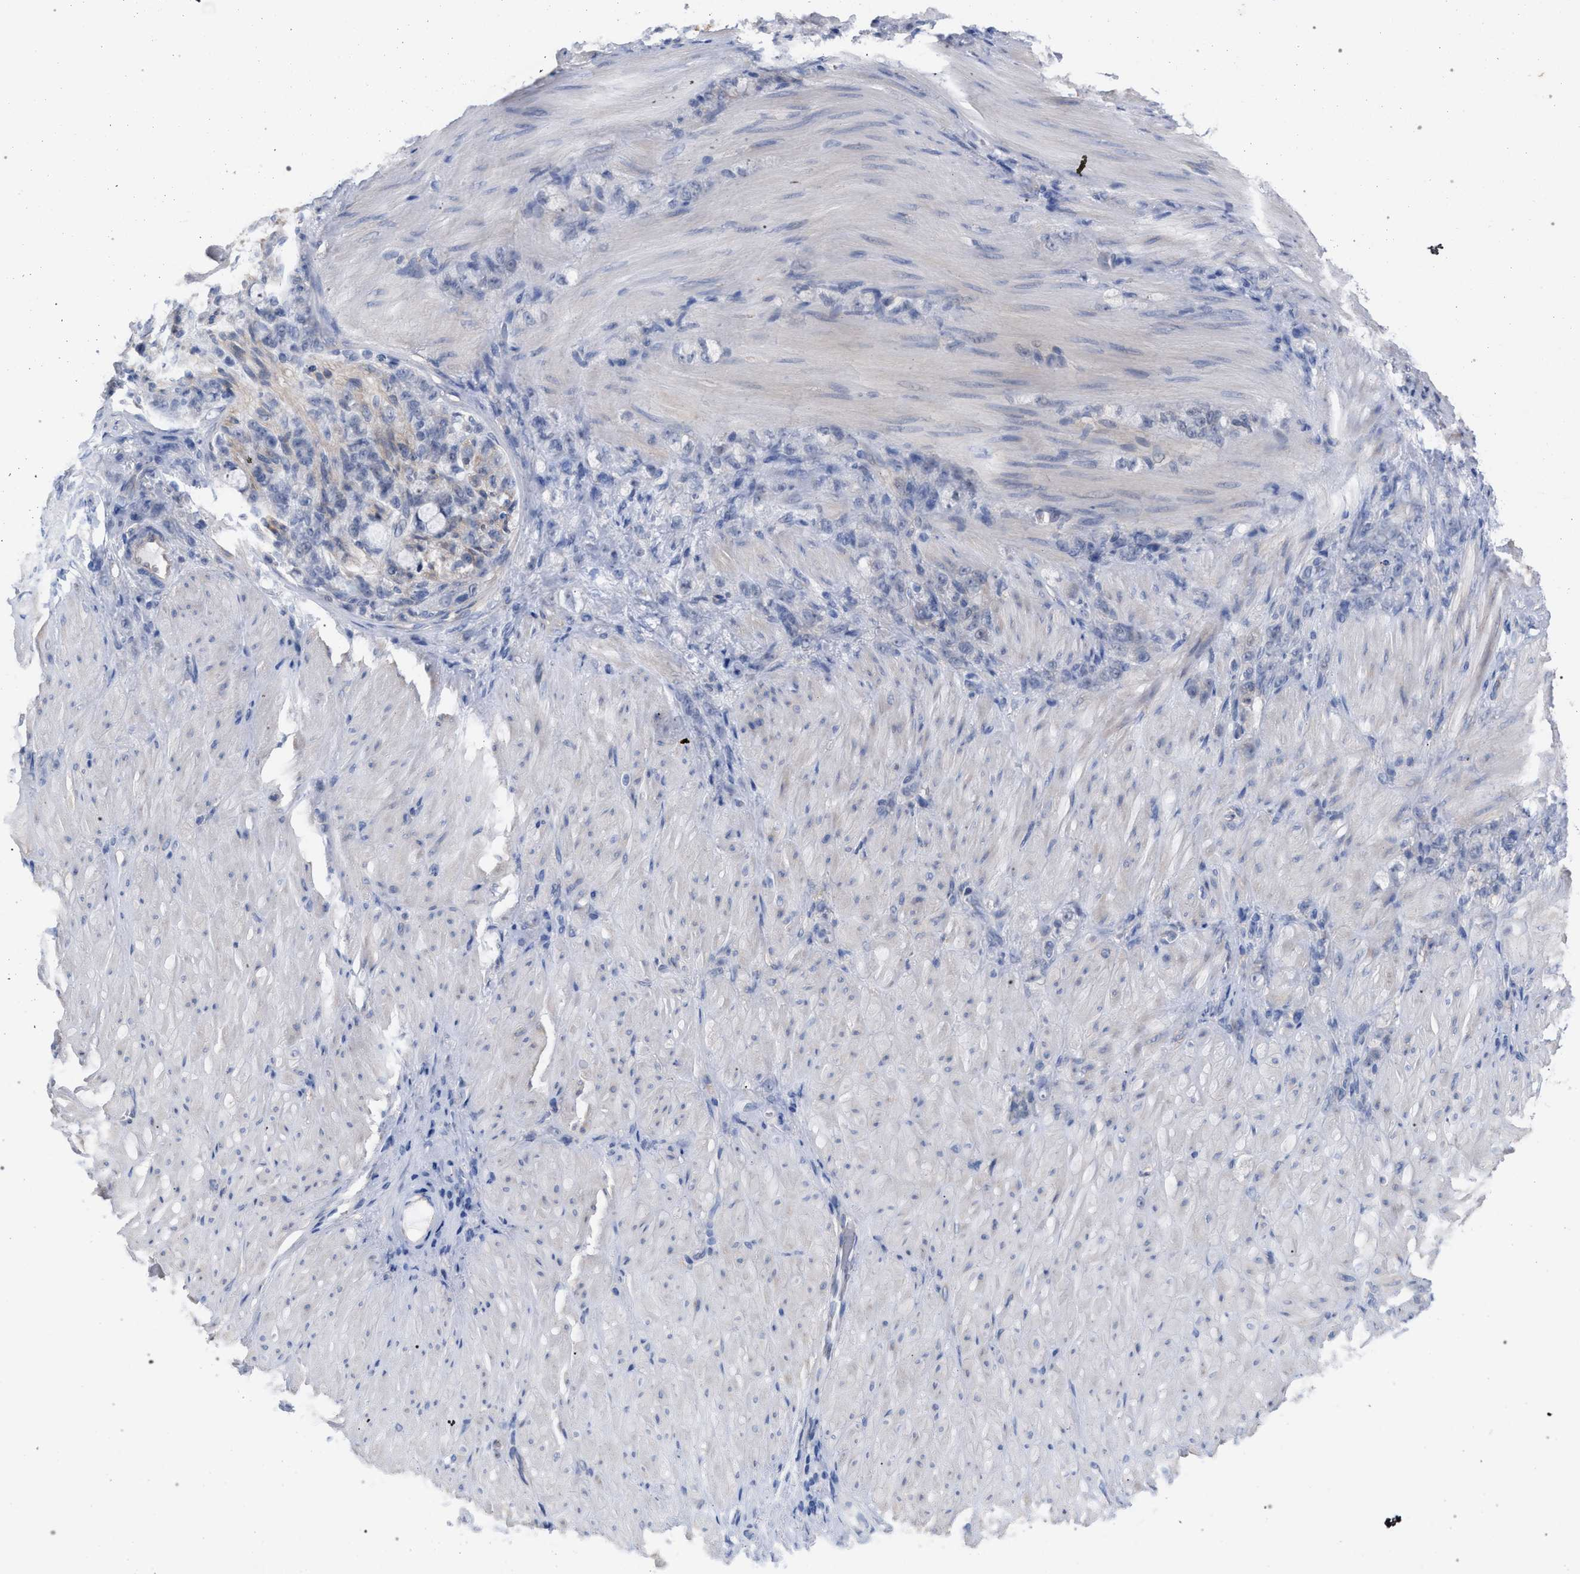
{"staining": {"intensity": "weak", "quantity": "<25%", "location": "cytoplasmic/membranous"}, "tissue": "stomach cancer", "cell_type": "Tumor cells", "image_type": "cancer", "snomed": [{"axis": "morphology", "description": "Normal tissue, NOS"}, {"axis": "morphology", "description": "Adenocarcinoma, NOS"}, {"axis": "topography", "description": "Stomach"}], "caption": "A high-resolution photomicrograph shows immunohistochemistry (IHC) staining of stomach cancer, which demonstrates no significant positivity in tumor cells.", "gene": "FHOD3", "patient": {"sex": "male", "age": 82}}